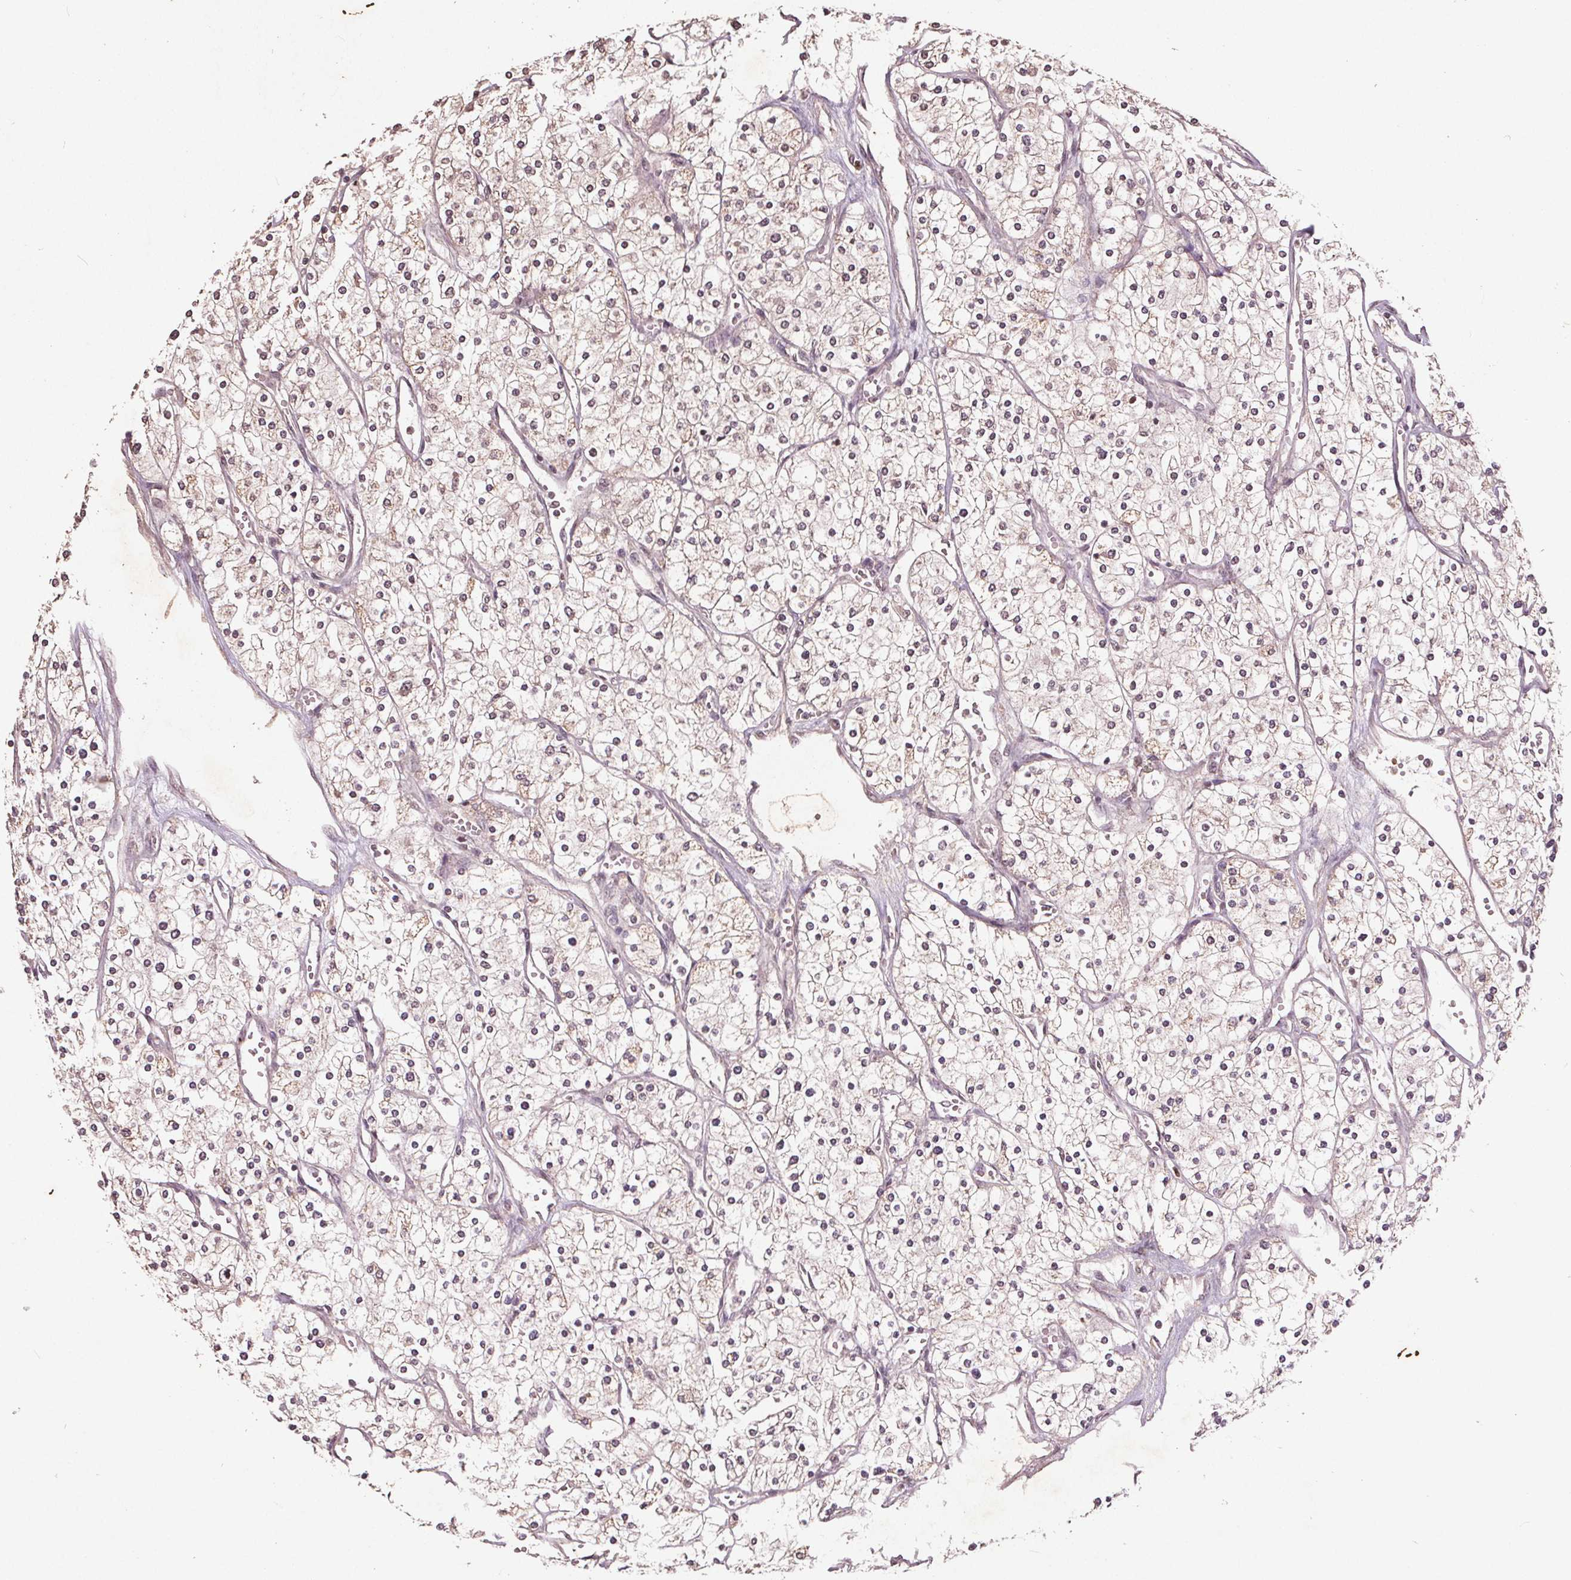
{"staining": {"intensity": "weak", "quantity": "<25%", "location": "cytoplasmic/membranous,nuclear"}, "tissue": "renal cancer", "cell_type": "Tumor cells", "image_type": "cancer", "snomed": [{"axis": "morphology", "description": "Adenocarcinoma, NOS"}, {"axis": "topography", "description": "Kidney"}], "caption": "There is no significant positivity in tumor cells of renal cancer (adenocarcinoma).", "gene": "DNMT3B", "patient": {"sex": "male", "age": 80}}